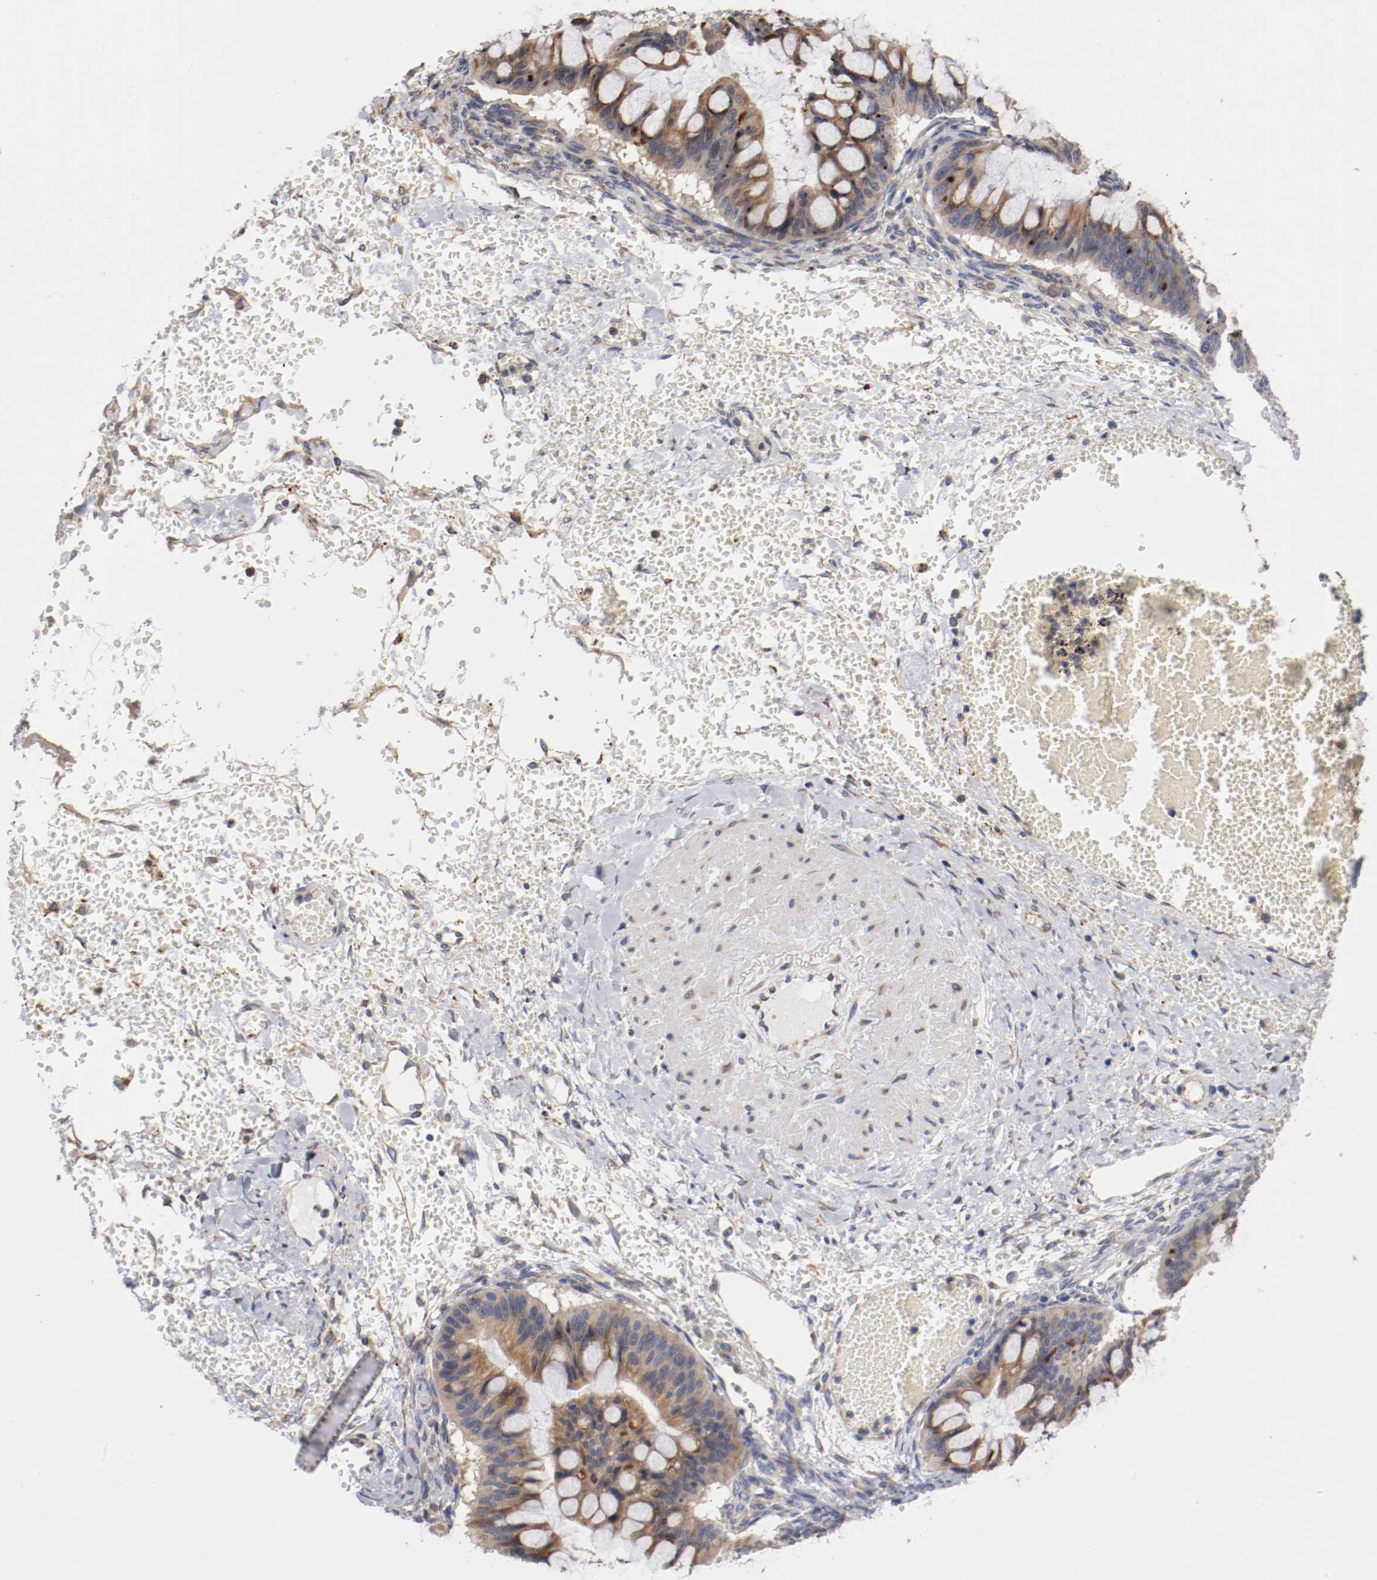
{"staining": {"intensity": "weak", "quantity": ">75%", "location": "cytoplasmic/membranous"}, "tissue": "ovarian cancer", "cell_type": "Tumor cells", "image_type": "cancer", "snomed": [{"axis": "morphology", "description": "Cystadenocarcinoma, mucinous, NOS"}, {"axis": "topography", "description": "Ovary"}], "caption": "Weak cytoplasmic/membranous protein expression is identified in about >75% of tumor cells in ovarian mucinous cystadenocarcinoma.", "gene": "TNFSF13", "patient": {"sex": "female", "age": 73}}